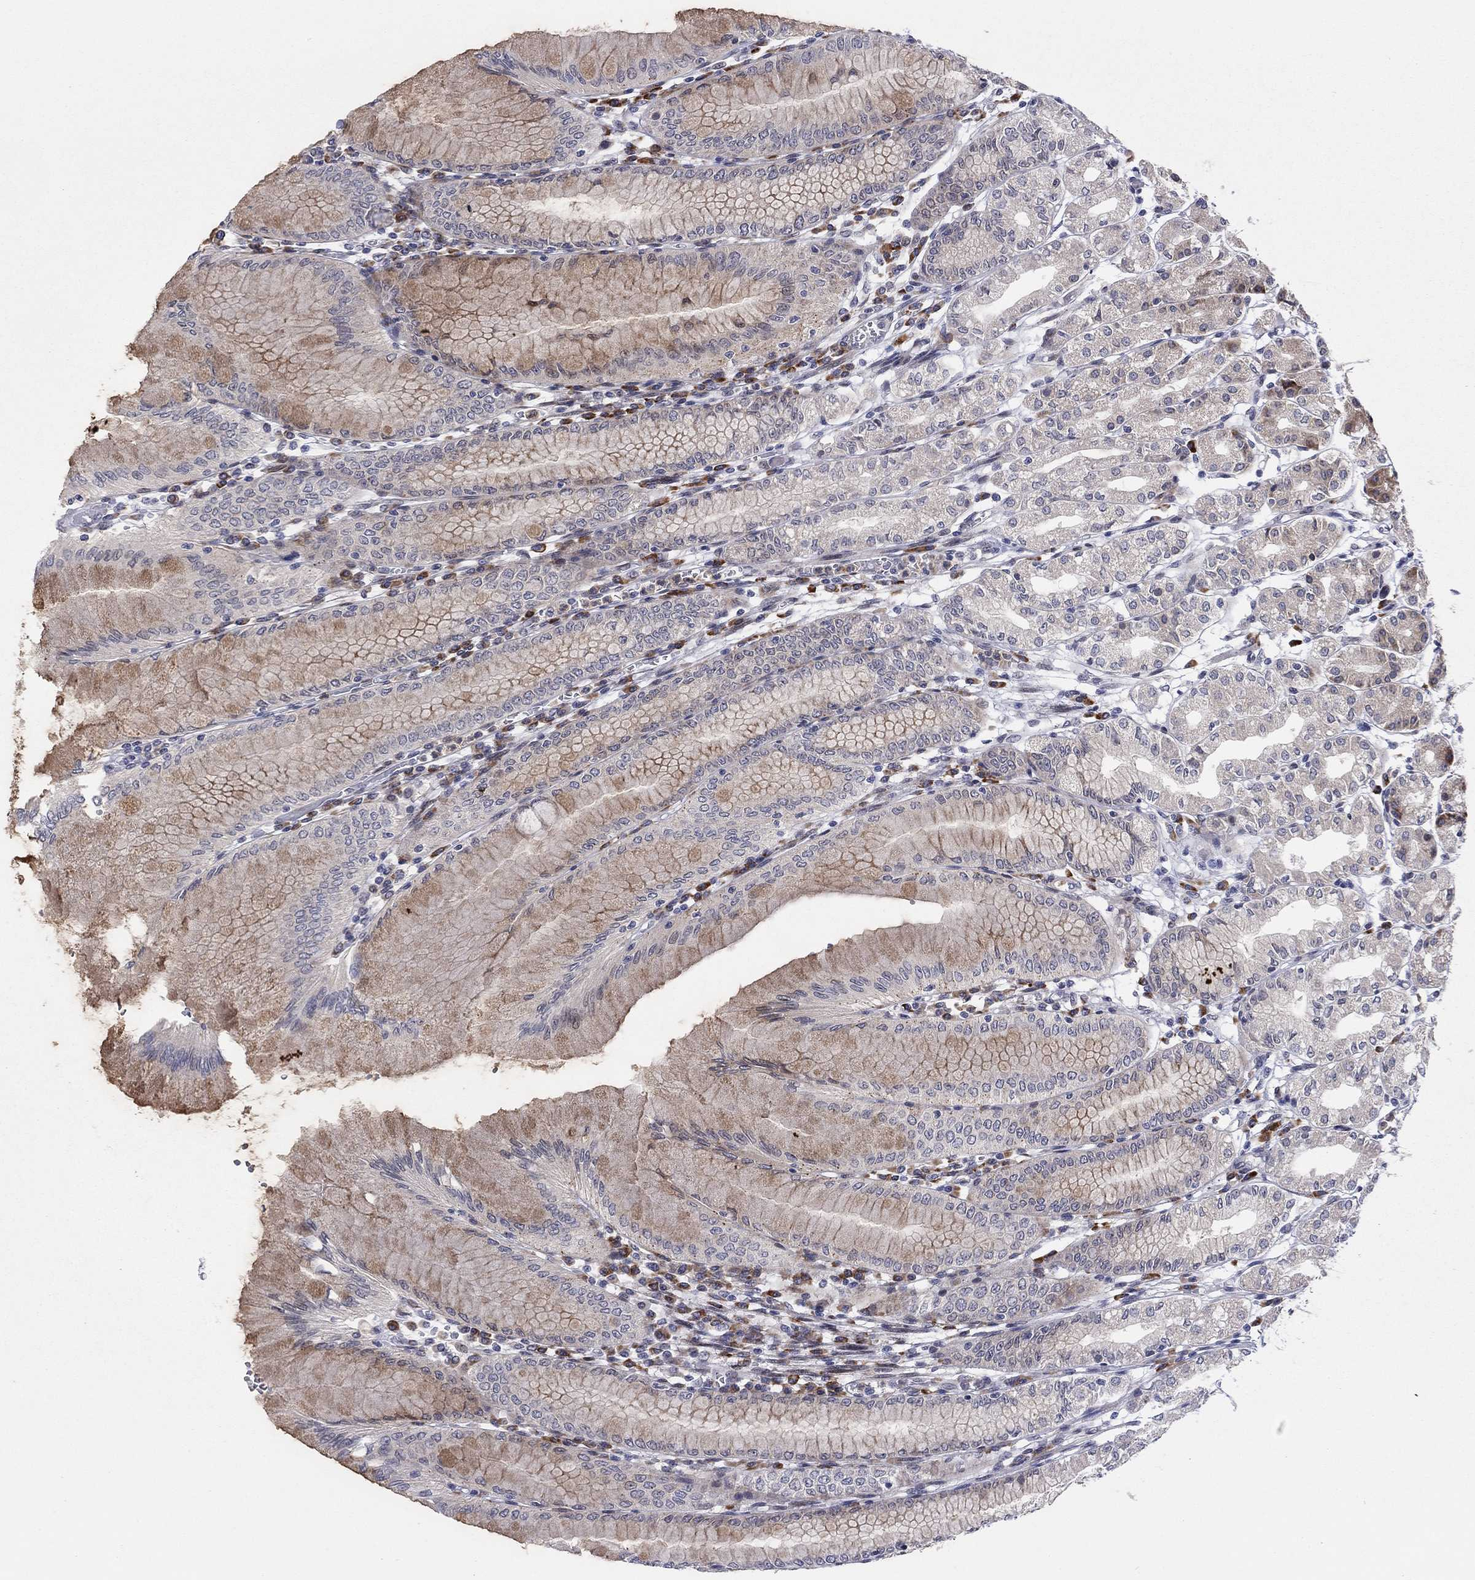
{"staining": {"intensity": "moderate", "quantity": "25%-75%", "location": "cytoplasmic/membranous"}, "tissue": "stomach", "cell_type": "Glandular cells", "image_type": "normal", "snomed": [{"axis": "morphology", "description": "Normal tissue, NOS"}, {"axis": "topography", "description": "Skeletal muscle"}, {"axis": "topography", "description": "Stomach"}], "caption": "Stomach was stained to show a protein in brown. There is medium levels of moderate cytoplasmic/membranous positivity in approximately 25%-75% of glandular cells.", "gene": "TTC21B", "patient": {"sex": "female", "age": 57}}